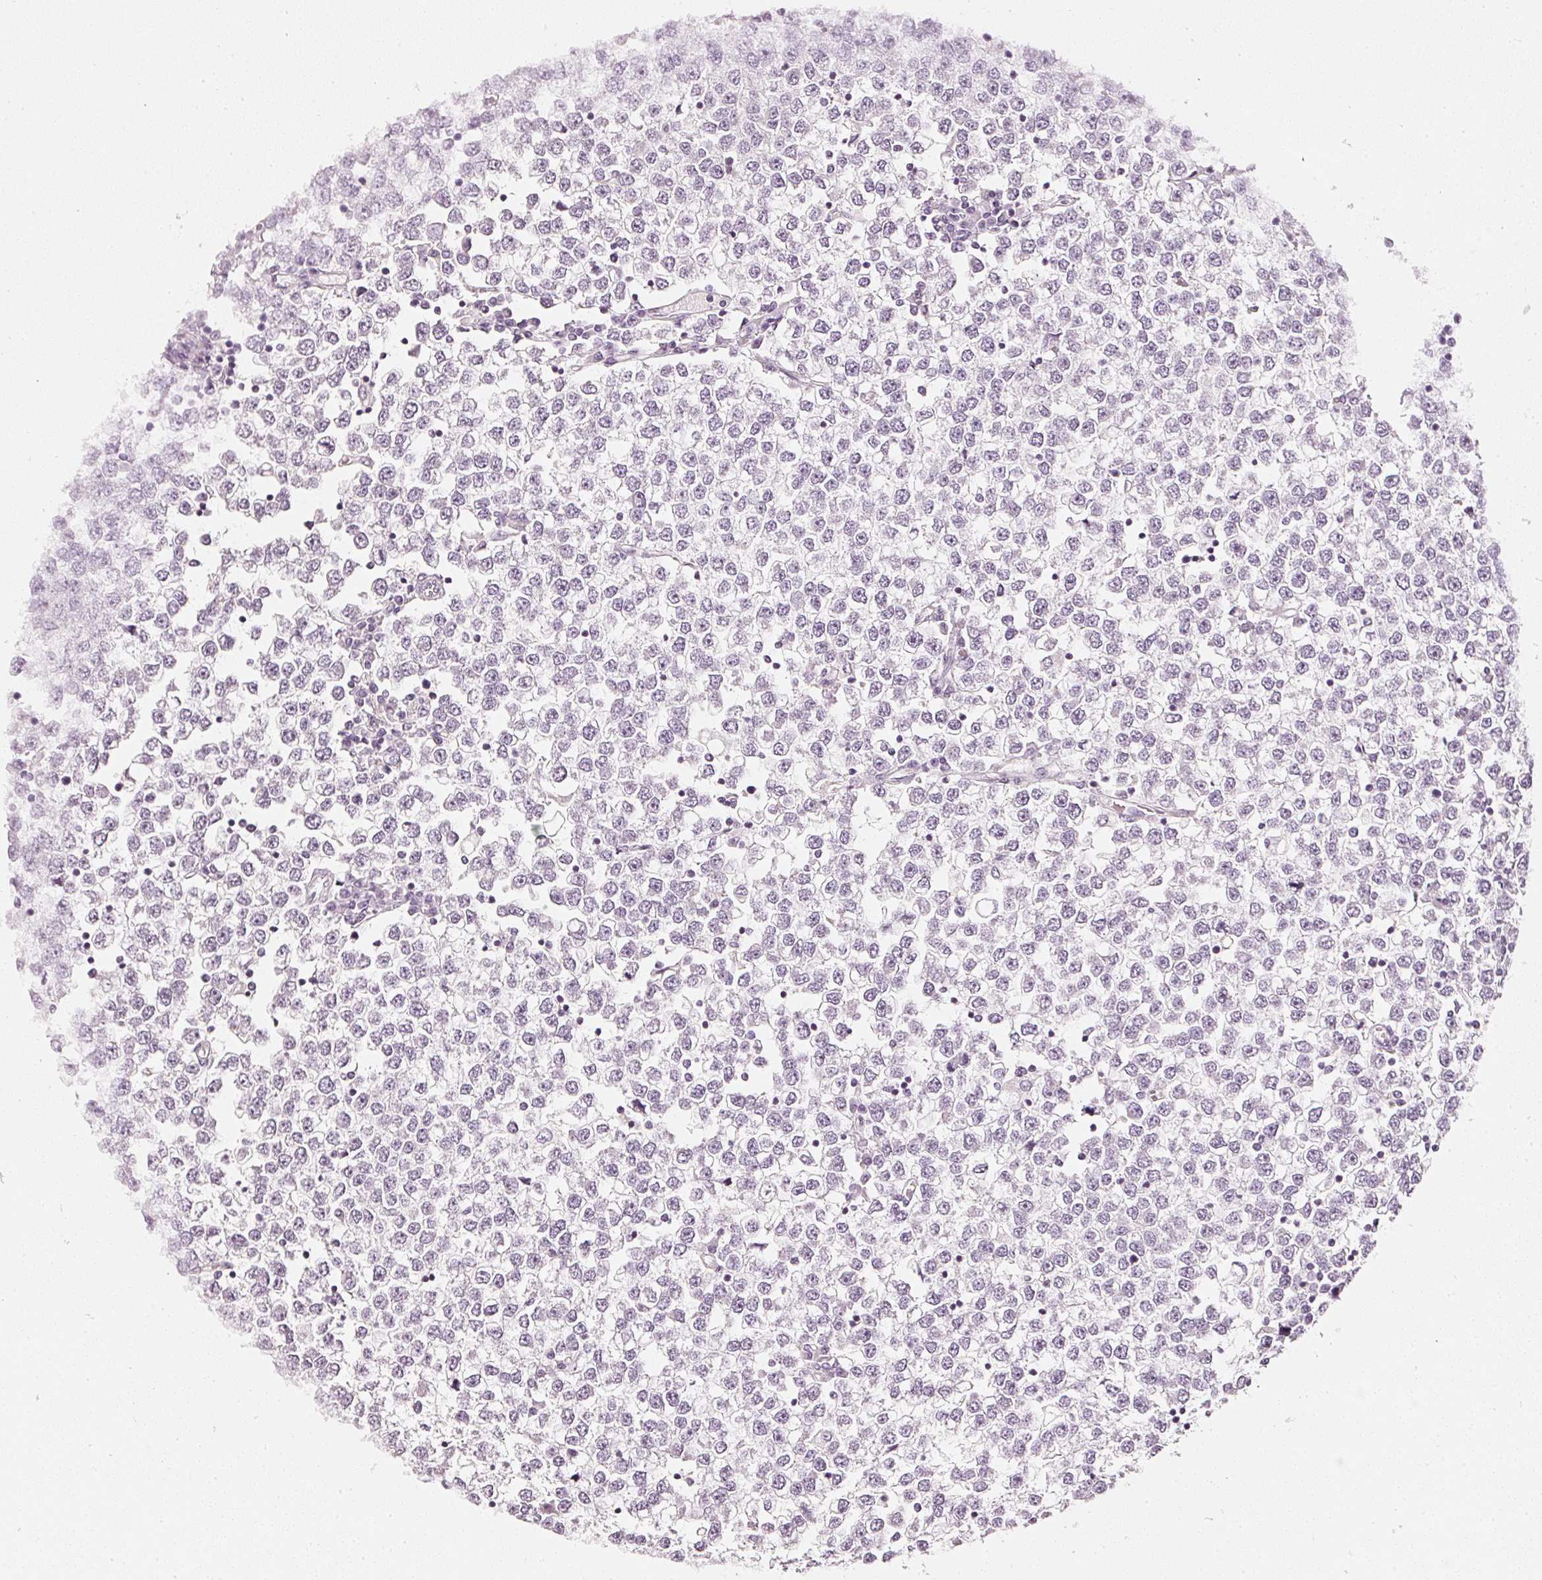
{"staining": {"intensity": "negative", "quantity": "none", "location": "none"}, "tissue": "testis cancer", "cell_type": "Tumor cells", "image_type": "cancer", "snomed": [{"axis": "morphology", "description": "Seminoma, NOS"}, {"axis": "topography", "description": "Testis"}], "caption": "Human testis cancer stained for a protein using IHC displays no positivity in tumor cells.", "gene": "CNP", "patient": {"sex": "male", "age": 65}}